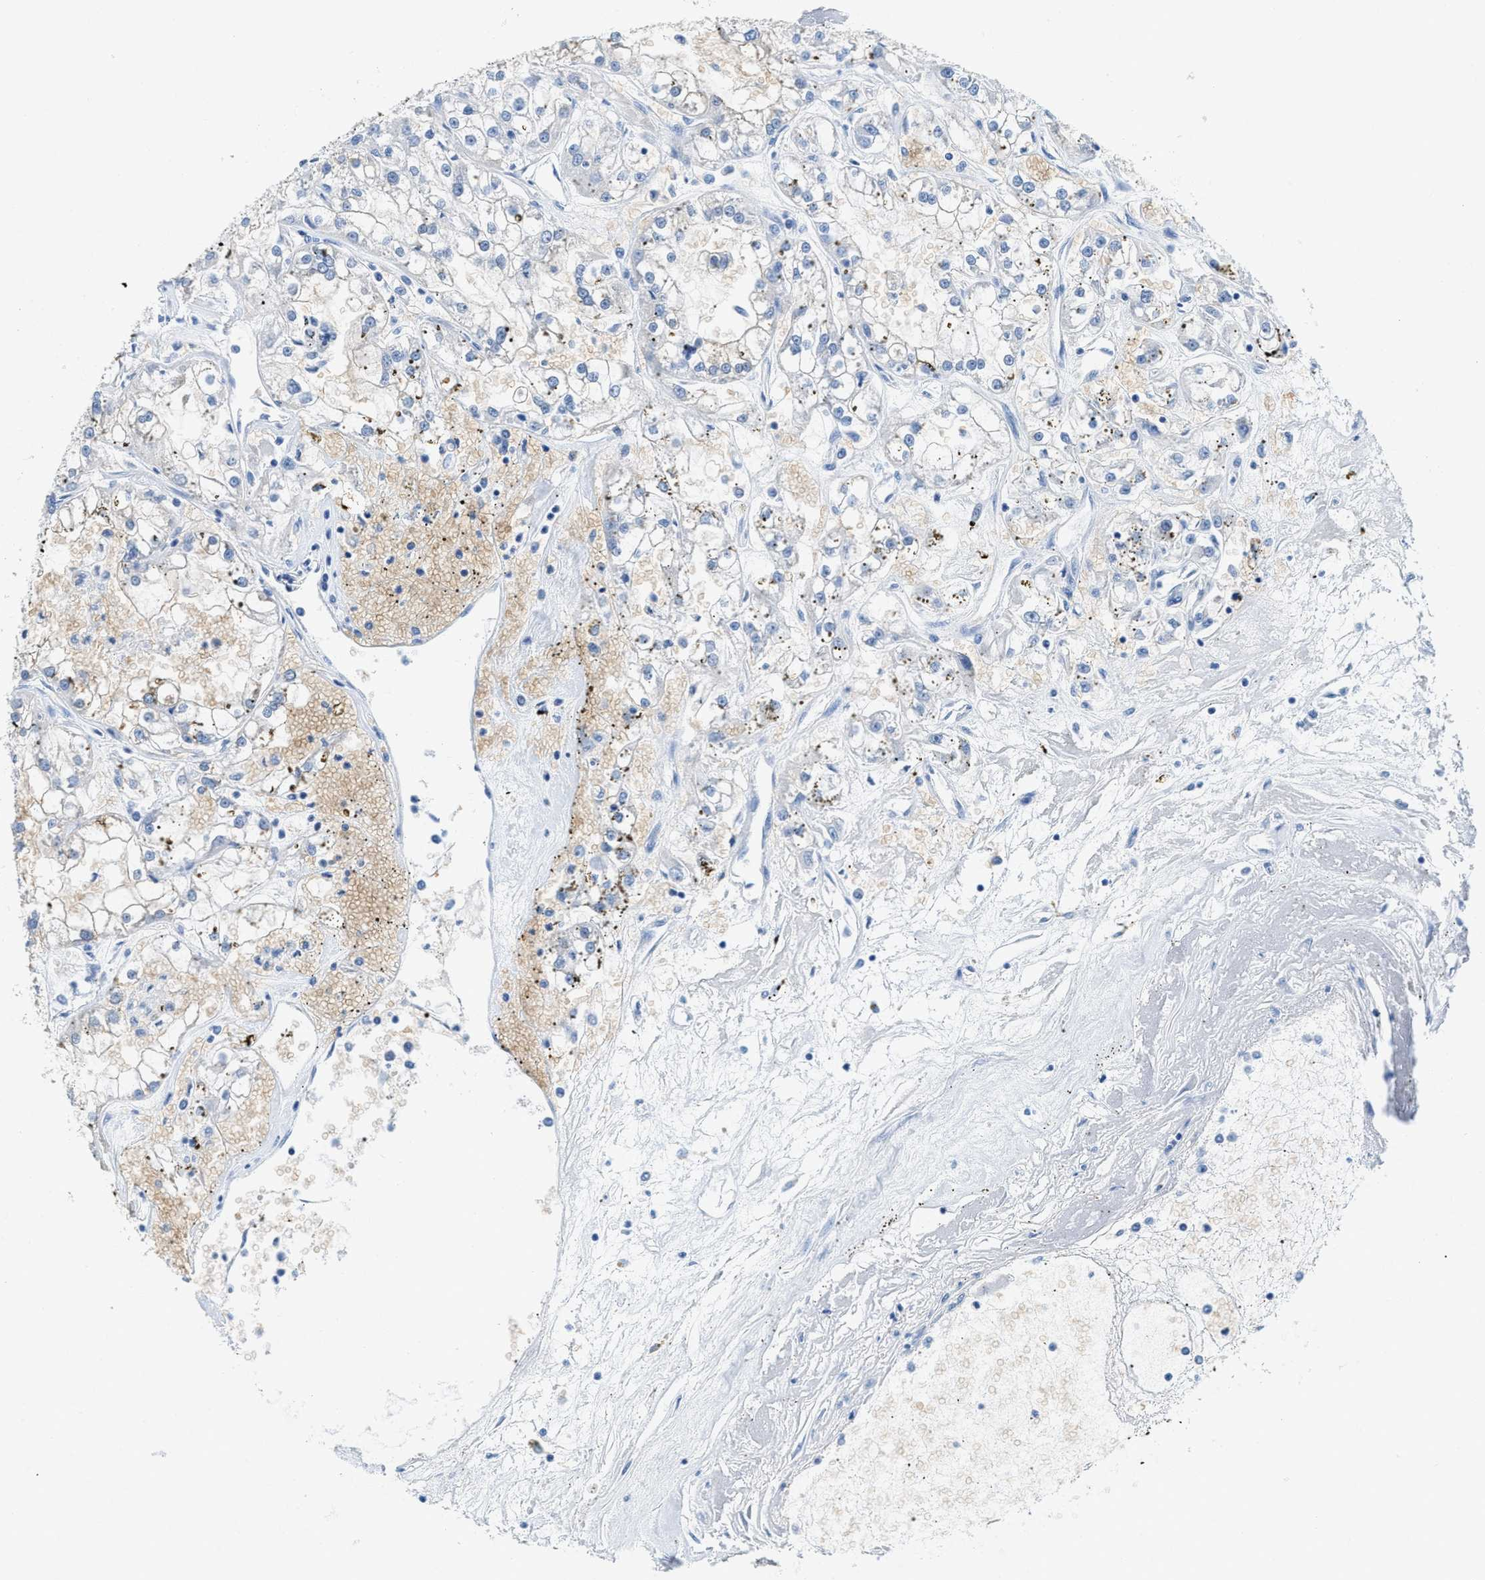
{"staining": {"intensity": "weak", "quantity": "25%-75%", "location": "cytoplasmic/membranous"}, "tissue": "renal cancer", "cell_type": "Tumor cells", "image_type": "cancer", "snomed": [{"axis": "morphology", "description": "Adenocarcinoma, NOS"}, {"axis": "topography", "description": "Kidney"}], "caption": "A brown stain shows weak cytoplasmic/membranous positivity of a protein in human renal adenocarcinoma tumor cells.", "gene": "BPGM", "patient": {"sex": "female", "age": 52}}